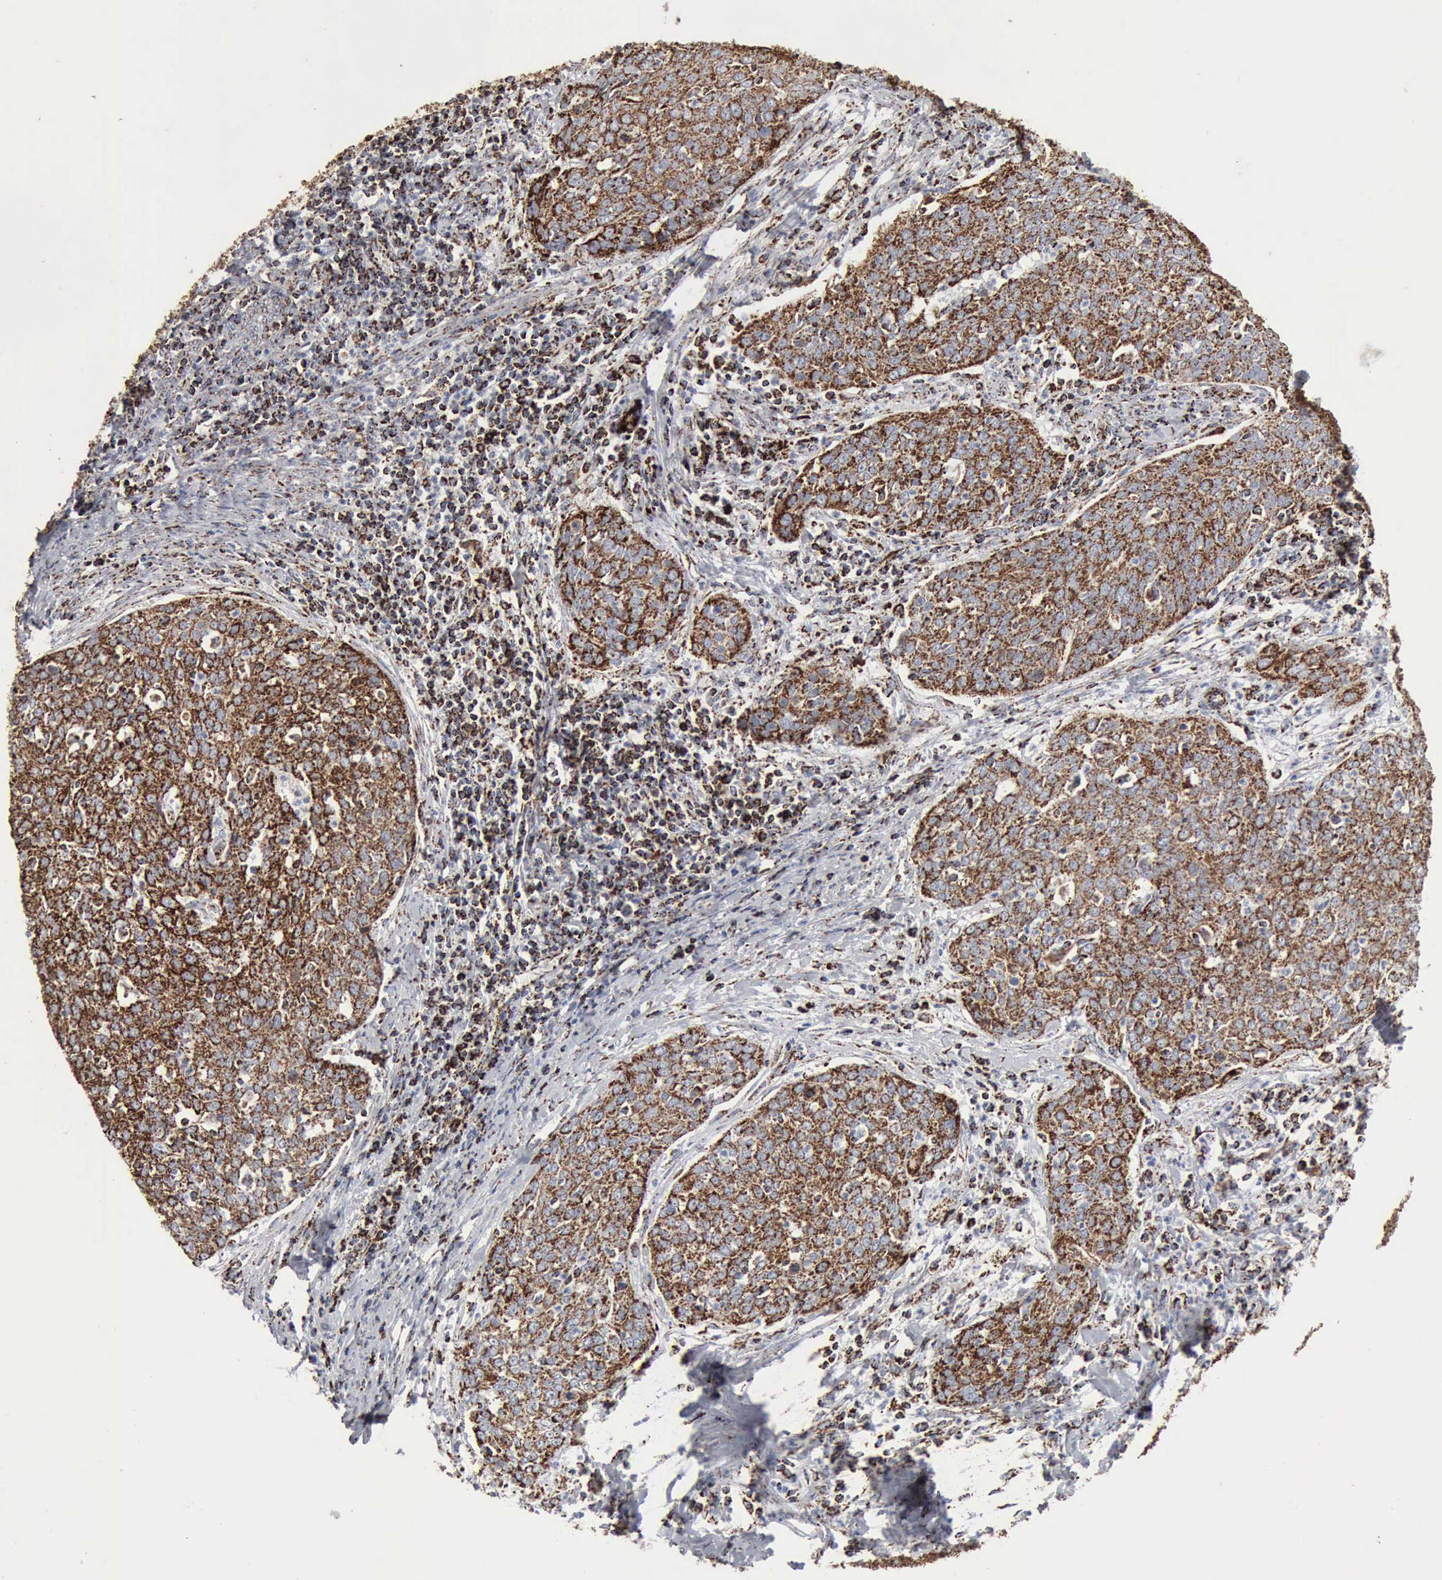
{"staining": {"intensity": "strong", "quantity": ">75%", "location": "cytoplasmic/membranous"}, "tissue": "cervical cancer", "cell_type": "Tumor cells", "image_type": "cancer", "snomed": [{"axis": "morphology", "description": "Squamous cell carcinoma, NOS"}, {"axis": "topography", "description": "Cervix"}], "caption": "Human cervical cancer stained with a protein marker exhibits strong staining in tumor cells.", "gene": "ACO2", "patient": {"sex": "female", "age": 38}}